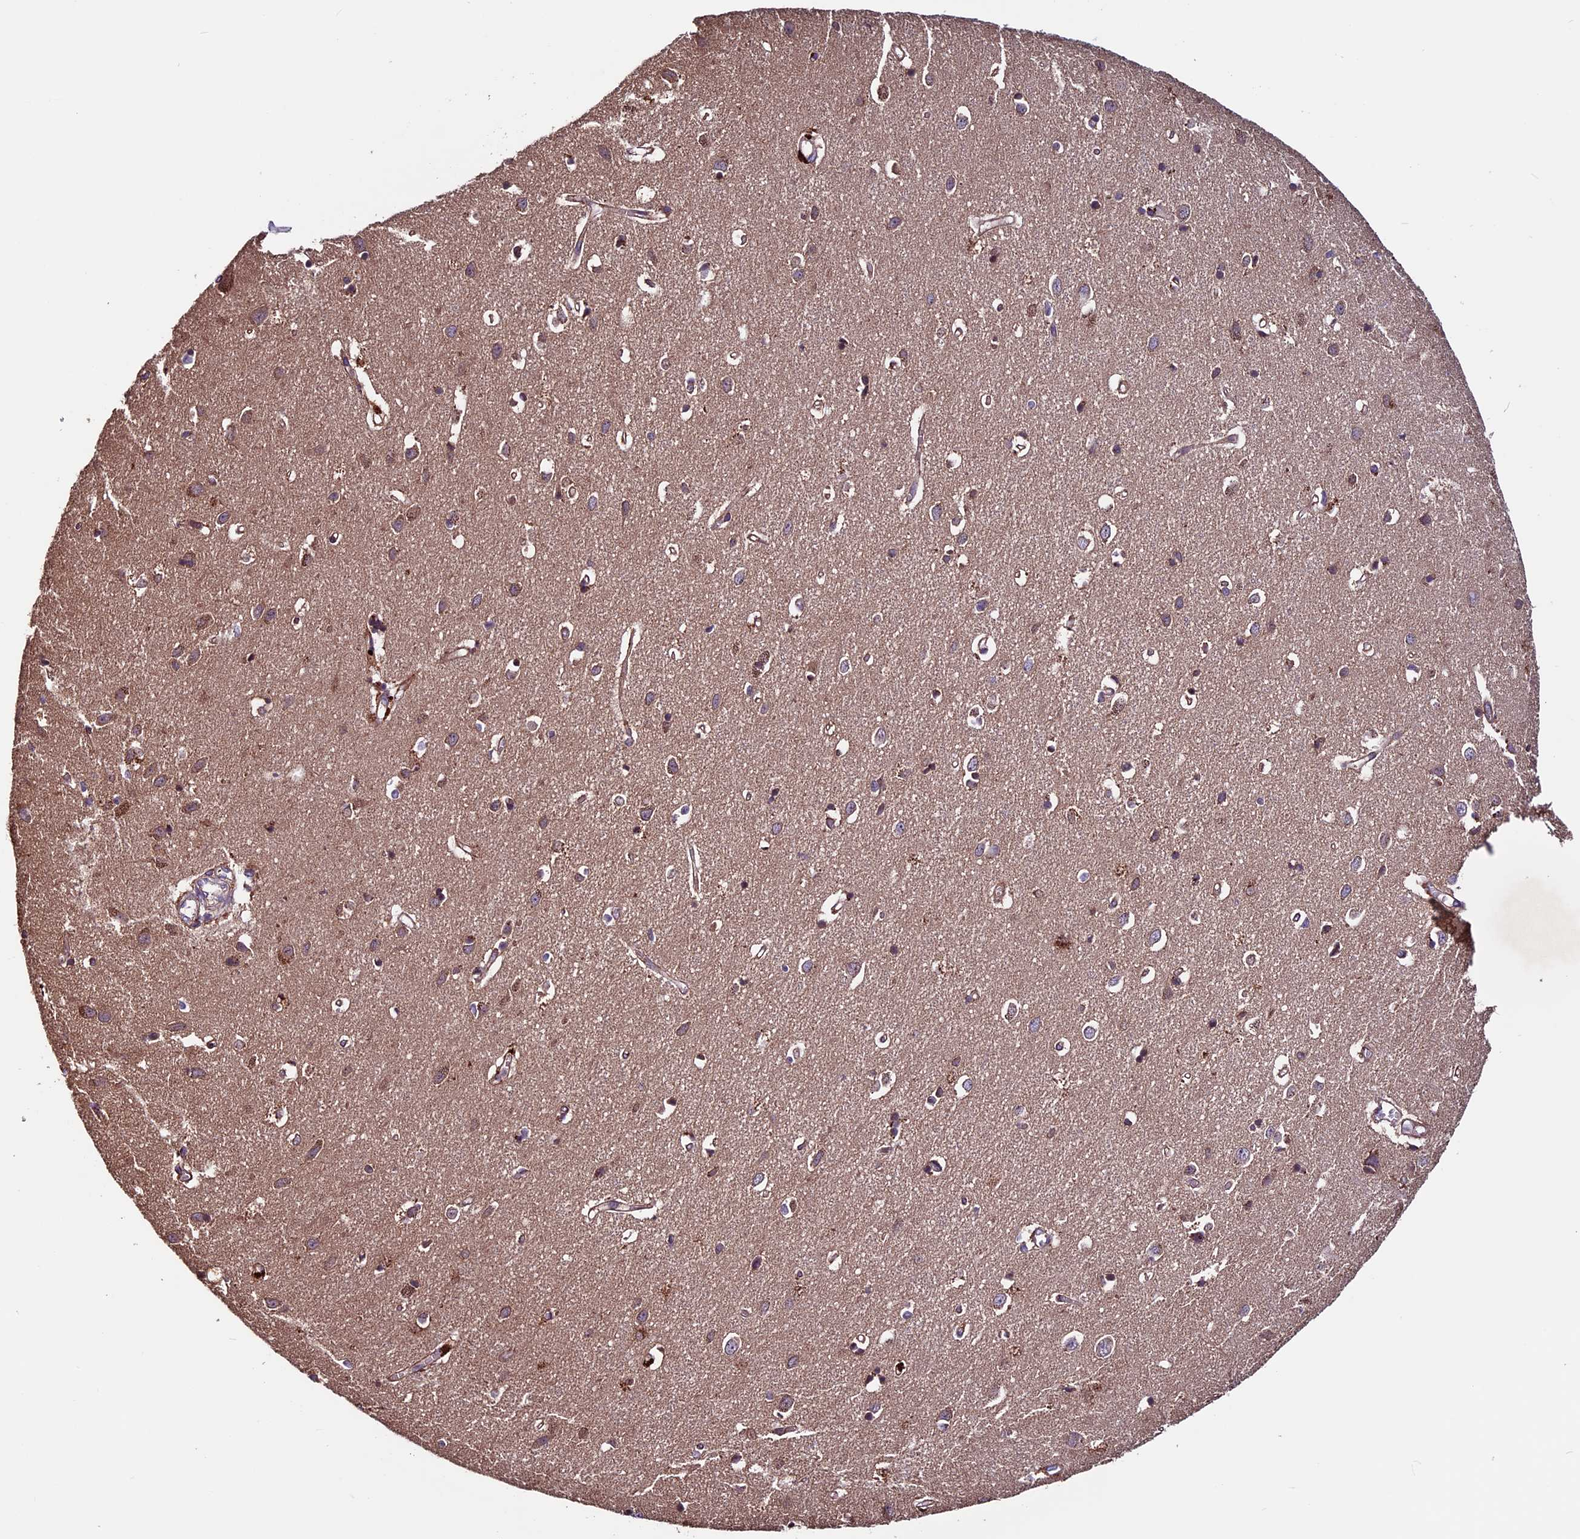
{"staining": {"intensity": "moderate", "quantity": "25%-75%", "location": "cytoplasmic/membranous"}, "tissue": "cerebral cortex", "cell_type": "Endothelial cells", "image_type": "normal", "snomed": [{"axis": "morphology", "description": "Normal tissue, NOS"}, {"axis": "topography", "description": "Cerebral cortex"}], "caption": "Endothelial cells display medium levels of moderate cytoplasmic/membranous expression in about 25%-75% of cells in unremarkable cerebral cortex.", "gene": "ZNF598", "patient": {"sex": "female", "age": 64}}